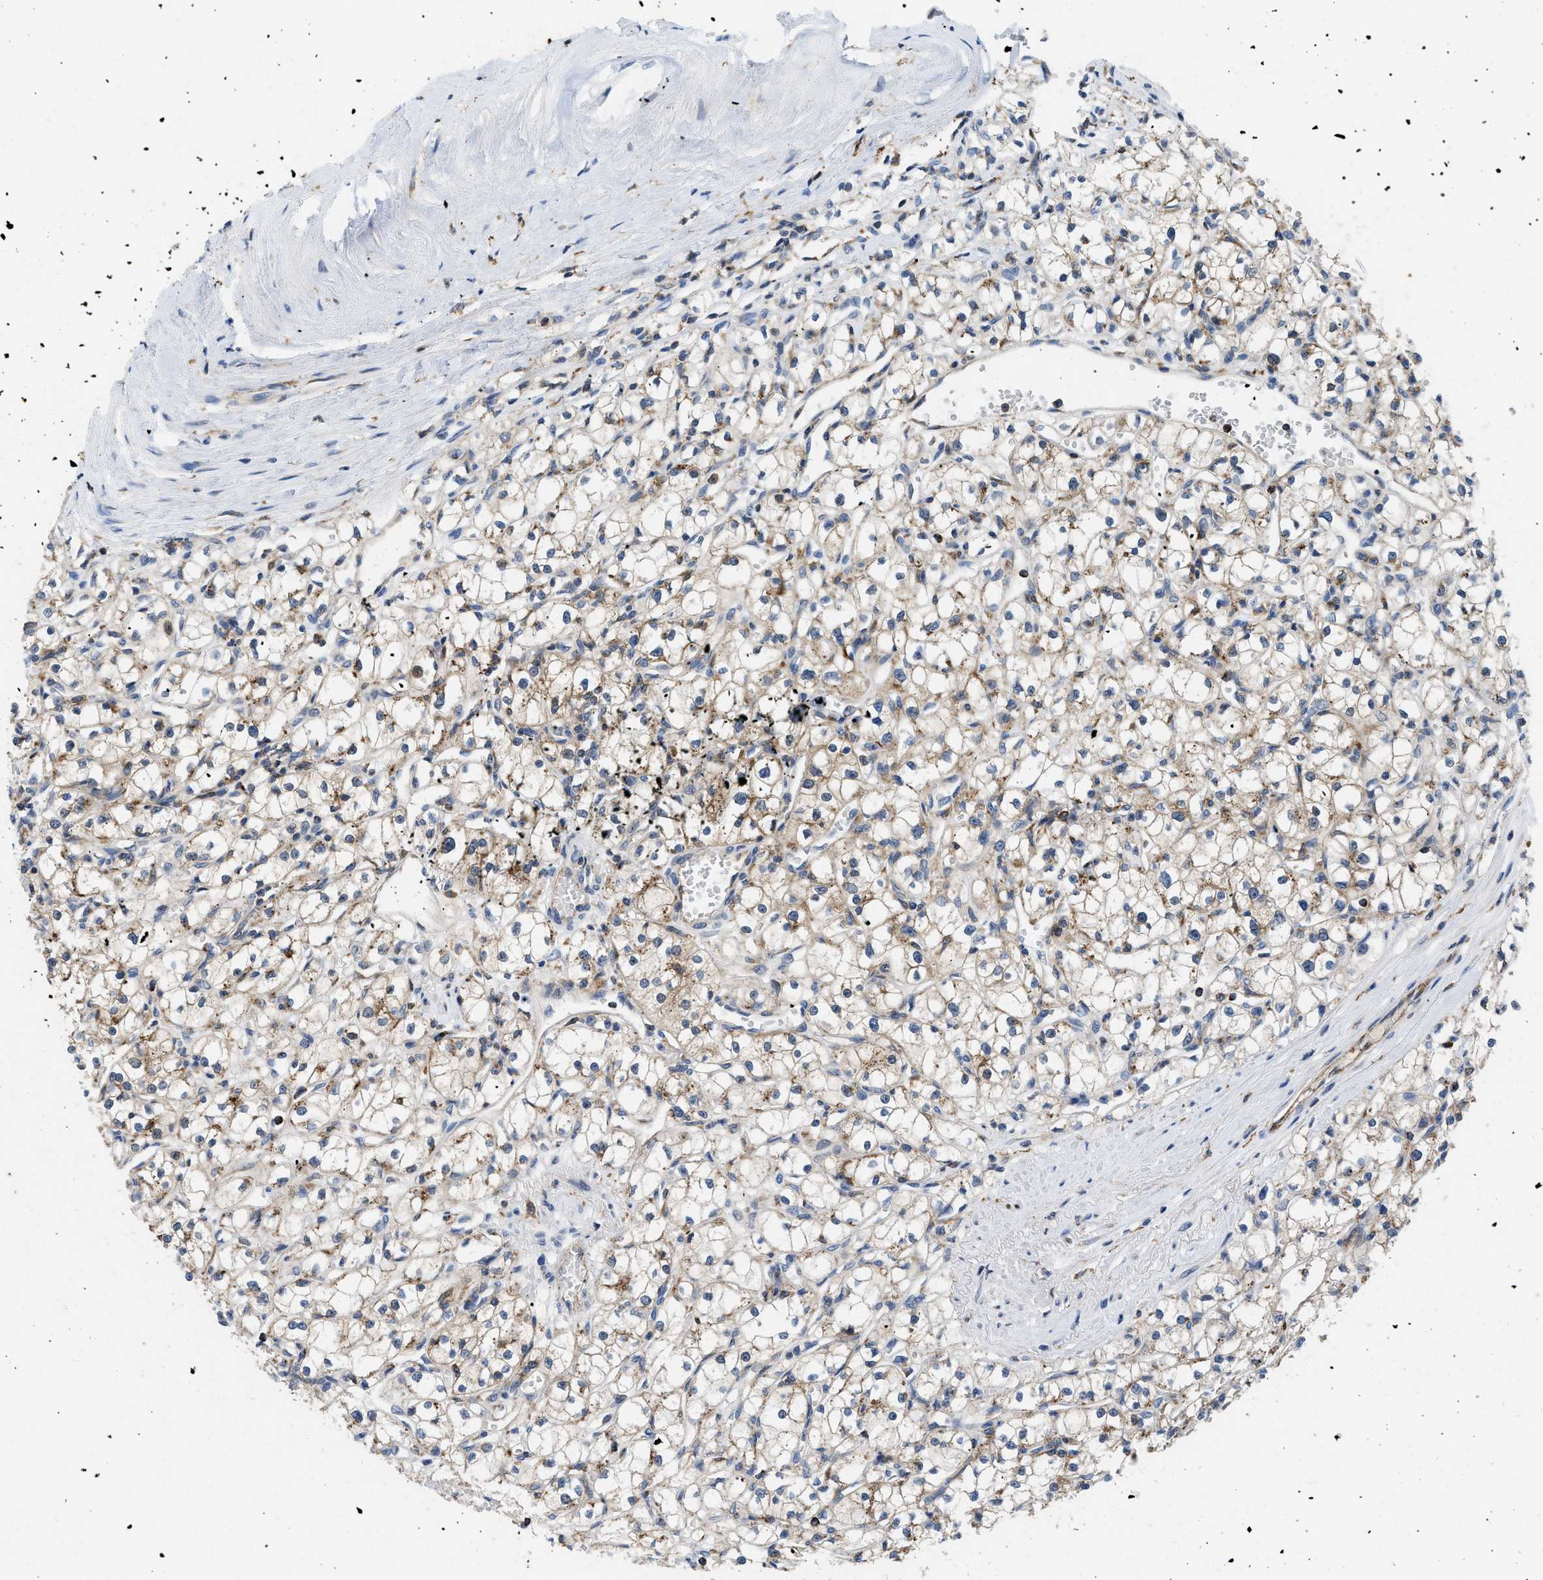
{"staining": {"intensity": "weak", "quantity": "25%-75%", "location": "cytoplasmic/membranous"}, "tissue": "renal cancer", "cell_type": "Tumor cells", "image_type": "cancer", "snomed": [{"axis": "morphology", "description": "Adenocarcinoma, NOS"}, {"axis": "topography", "description": "Kidney"}], "caption": "This micrograph reveals immunohistochemistry (IHC) staining of human renal cancer, with low weak cytoplasmic/membranous expression in approximately 25%-75% of tumor cells.", "gene": "ENPP4", "patient": {"sex": "male", "age": 56}}